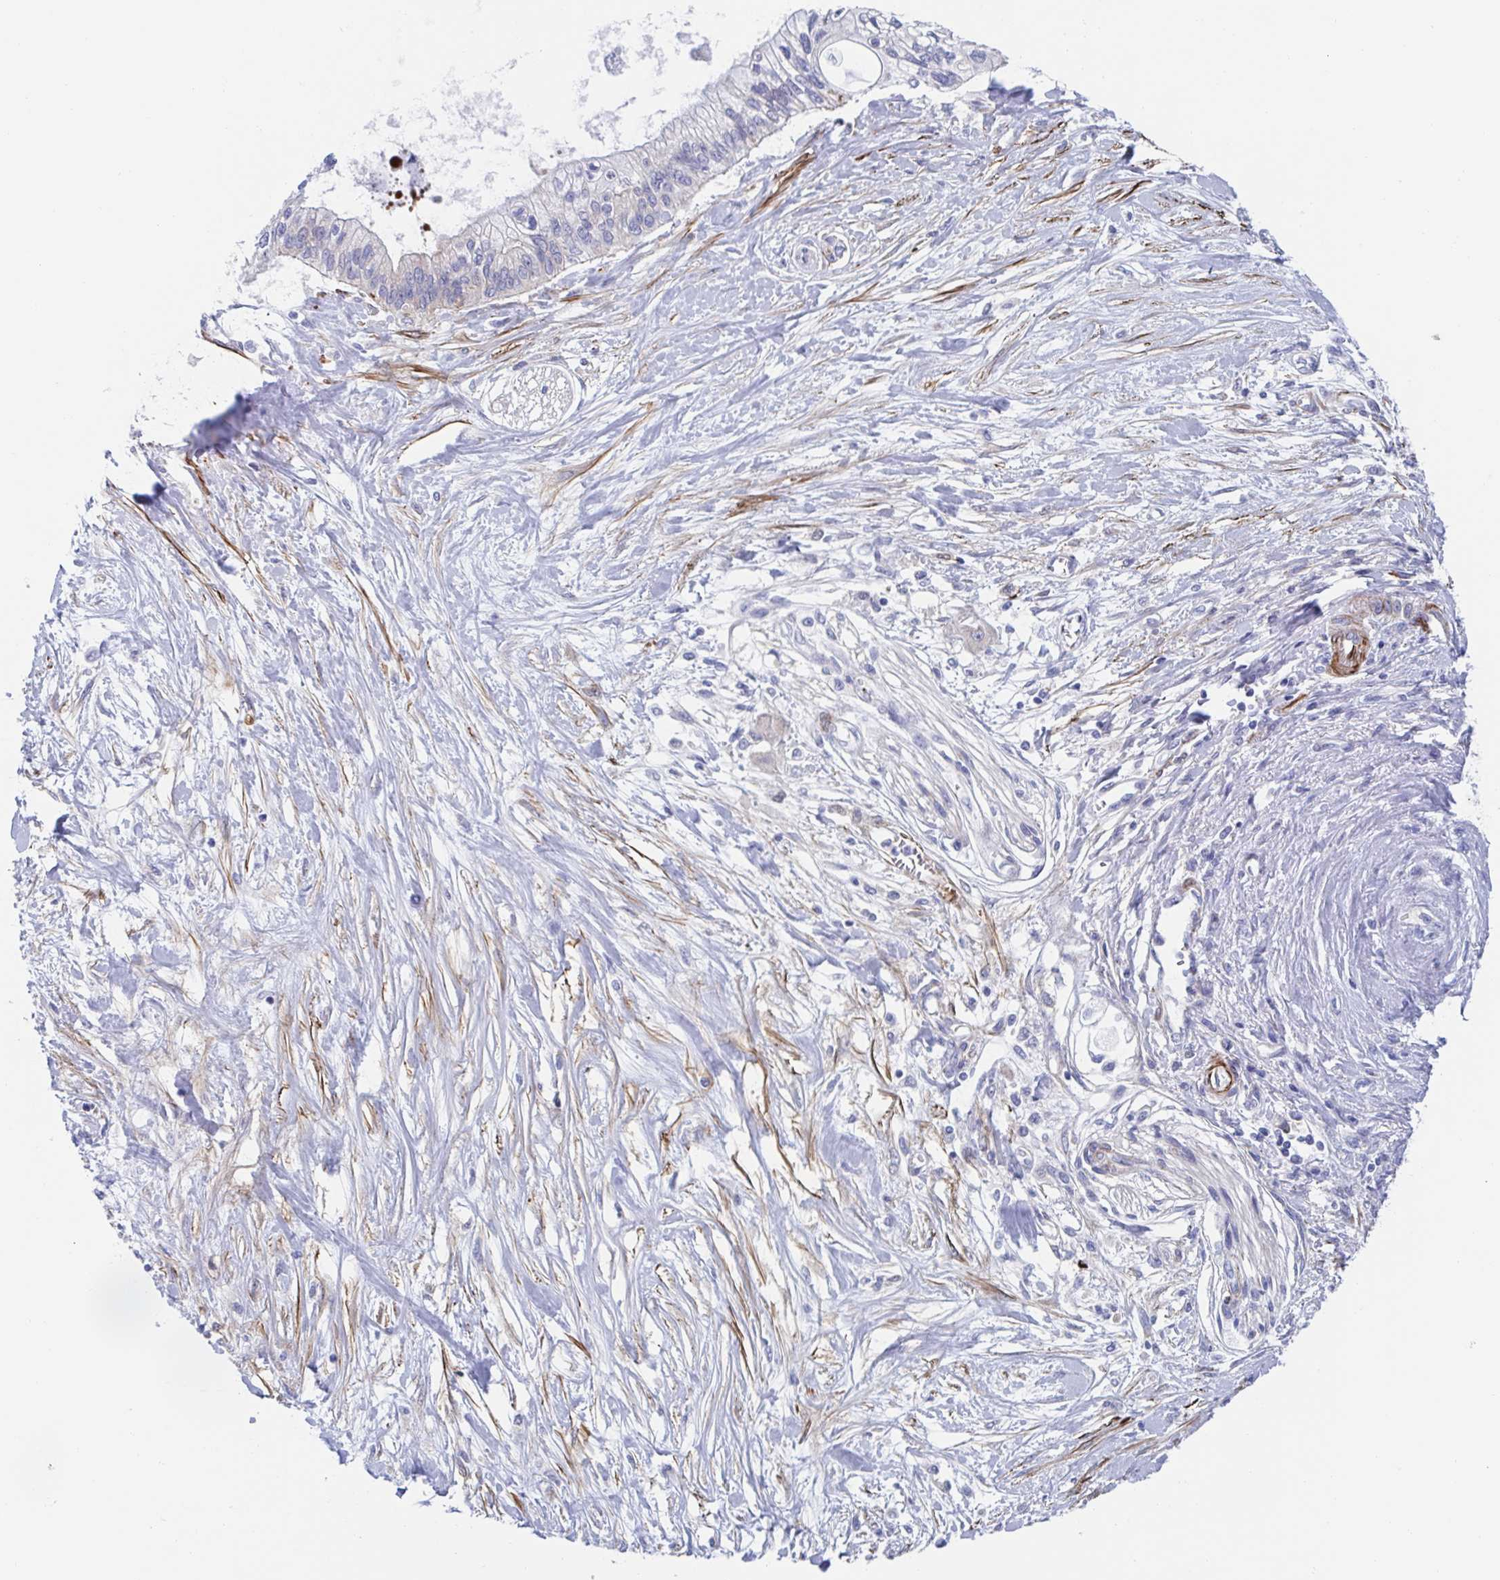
{"staining": {"intensity": "negative", "quantity": "none", "location": "none"}, "tissue": "pancreatic cancer", "cell_type": "Tumor cells", "image_type": "cancer", "snomed": [{"axis": "morphology", "description": "Adenocarcinoma, NOS"}, {"axis": "topography", "description": "Pancreas"}], "caption": "The IHC histopathology image has no significant positivity in tumor cells of pancreatic adenocarcinoma tissue.", "gene": "KLC3", "patient": {"sex": "female", "age": 77}}